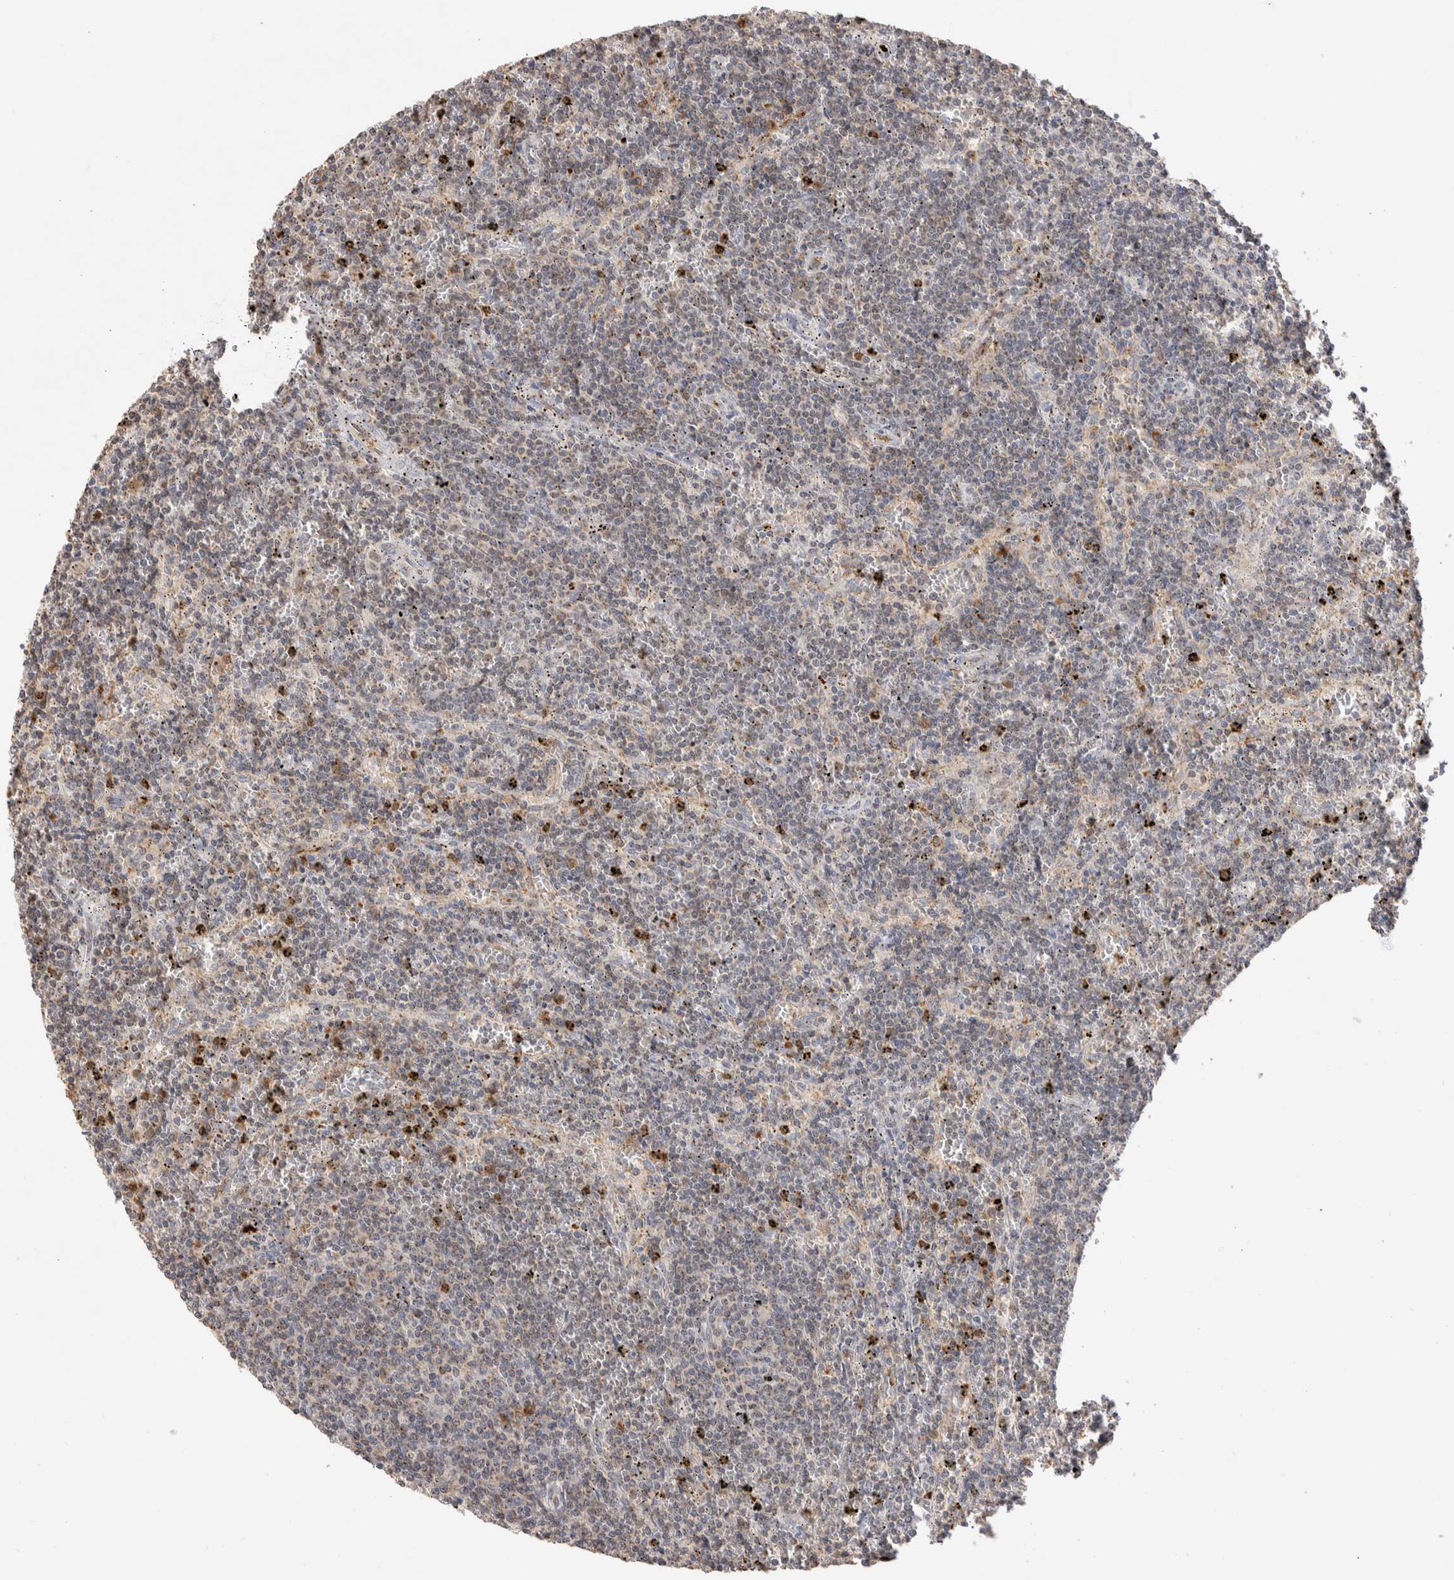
{"staining": {"intensity": "negative", "quantity": "none", "location": "none"}, "tissue": "lymphoma", "cell_type": "Tumor cells", "image_type": "cancer", "snomed": [{"axis": "morphology", "description": "Malignant lymphoma, non-Hodgkin's type, Low grade"}, {"axis": "topography", "description": "Spleen"}], "caption": "Immunohistochemistry (IHC) photomicrograph of lymphoma stained for a protein (brown), which reveals no expression in tumor cells.", "gene": "NSMAF", "patient": {"sex": "female", "age": 50}}